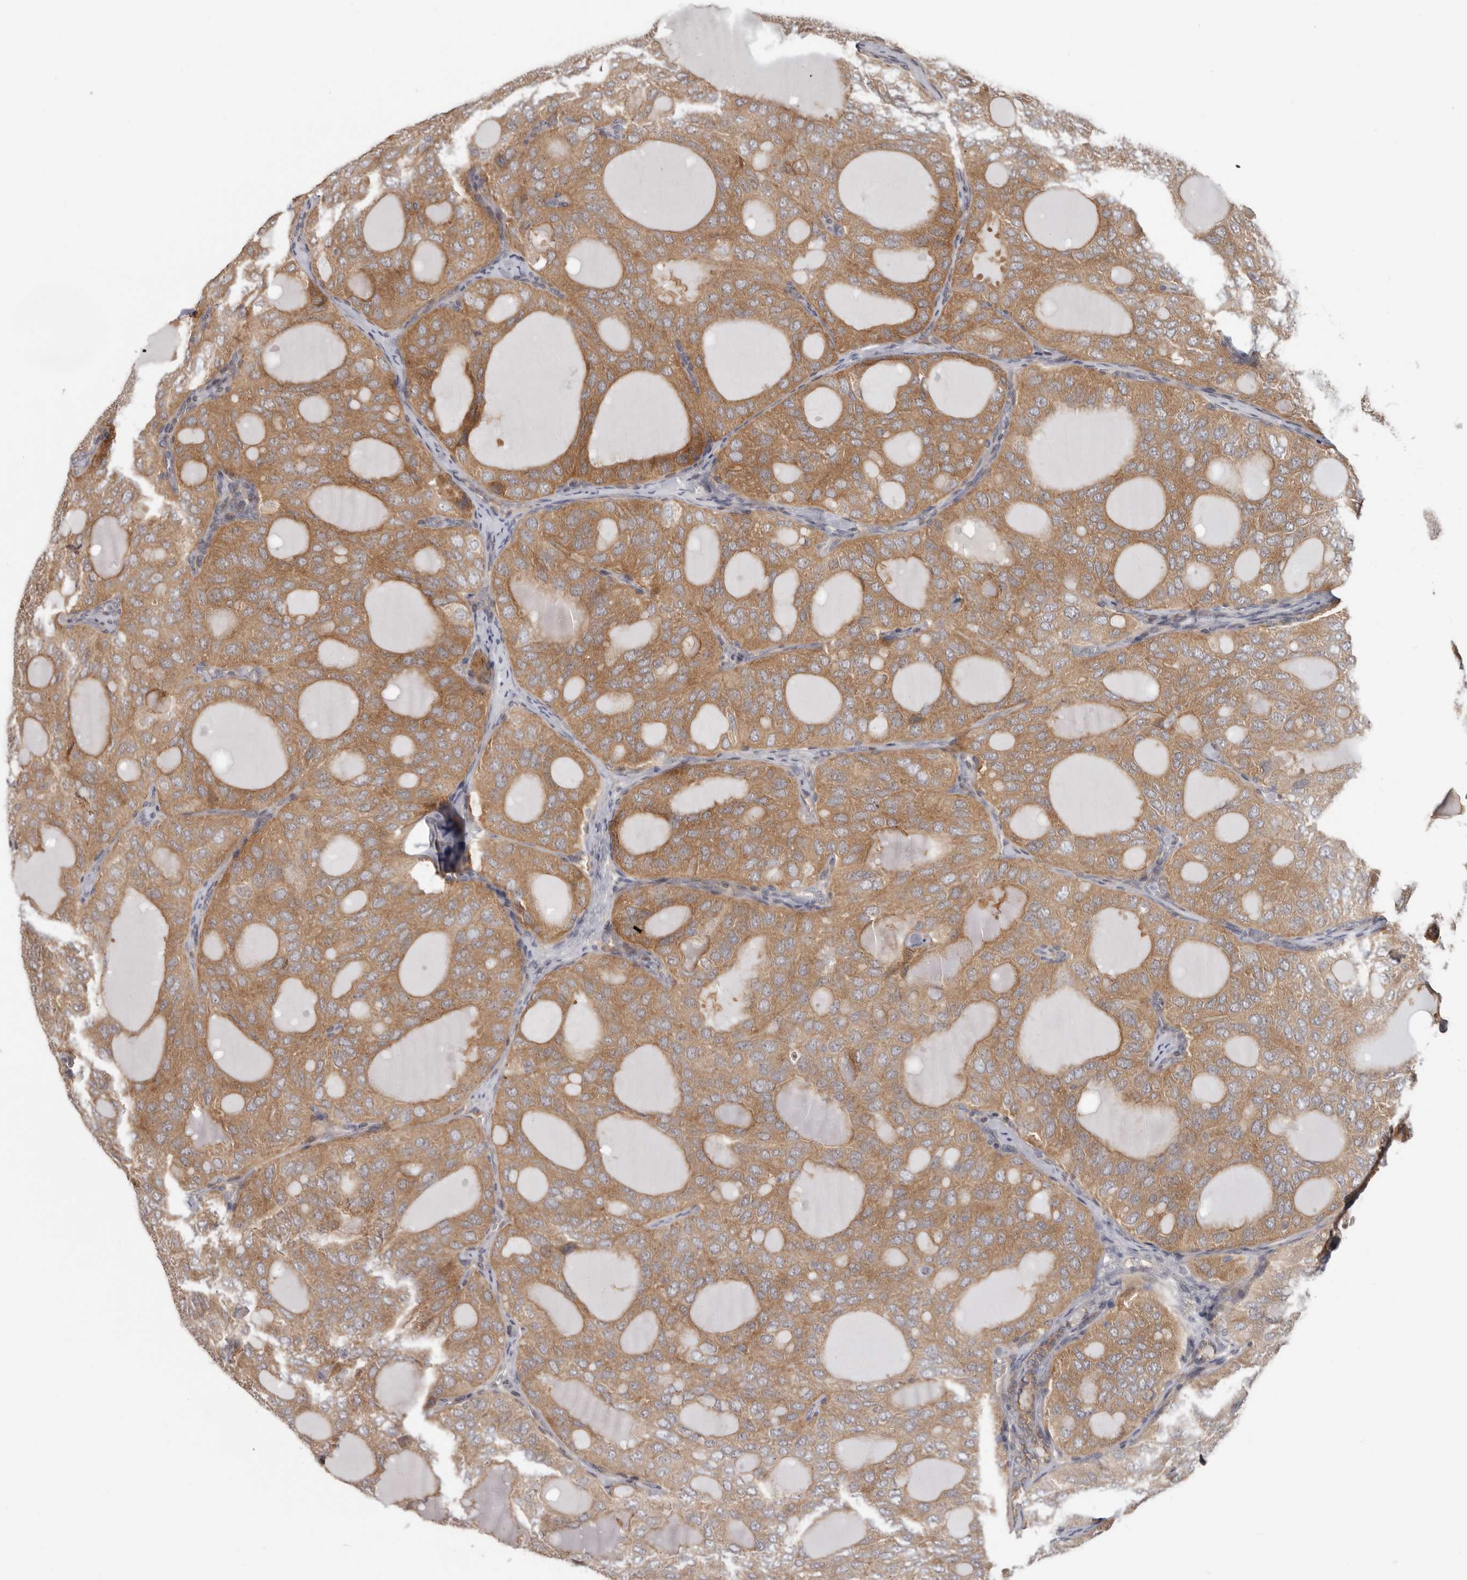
{"staining": {"intensity": "moderate", "quantity": ">75%", "location": "cytoplasmic/membranous"}, "tissue": "thyroid cancer", "cell_type": "Tumor cells", "image_type": "cancer", "snomed": [{"axis": "morphology", "description": "Follicular adenoma carcinoma, NOS"}, {"axis": "topography", "description": "Thyroid gland"}], "caption": "This photomicrograph reveals IHC staining of human thyroid cancer (follicular adenoma carcinoma), with medium moderate cytoplasmic/membranous staining in about >75% of tumor cells.", "gene": "BAD", "patient": {"sex": "male", "age": 75}}